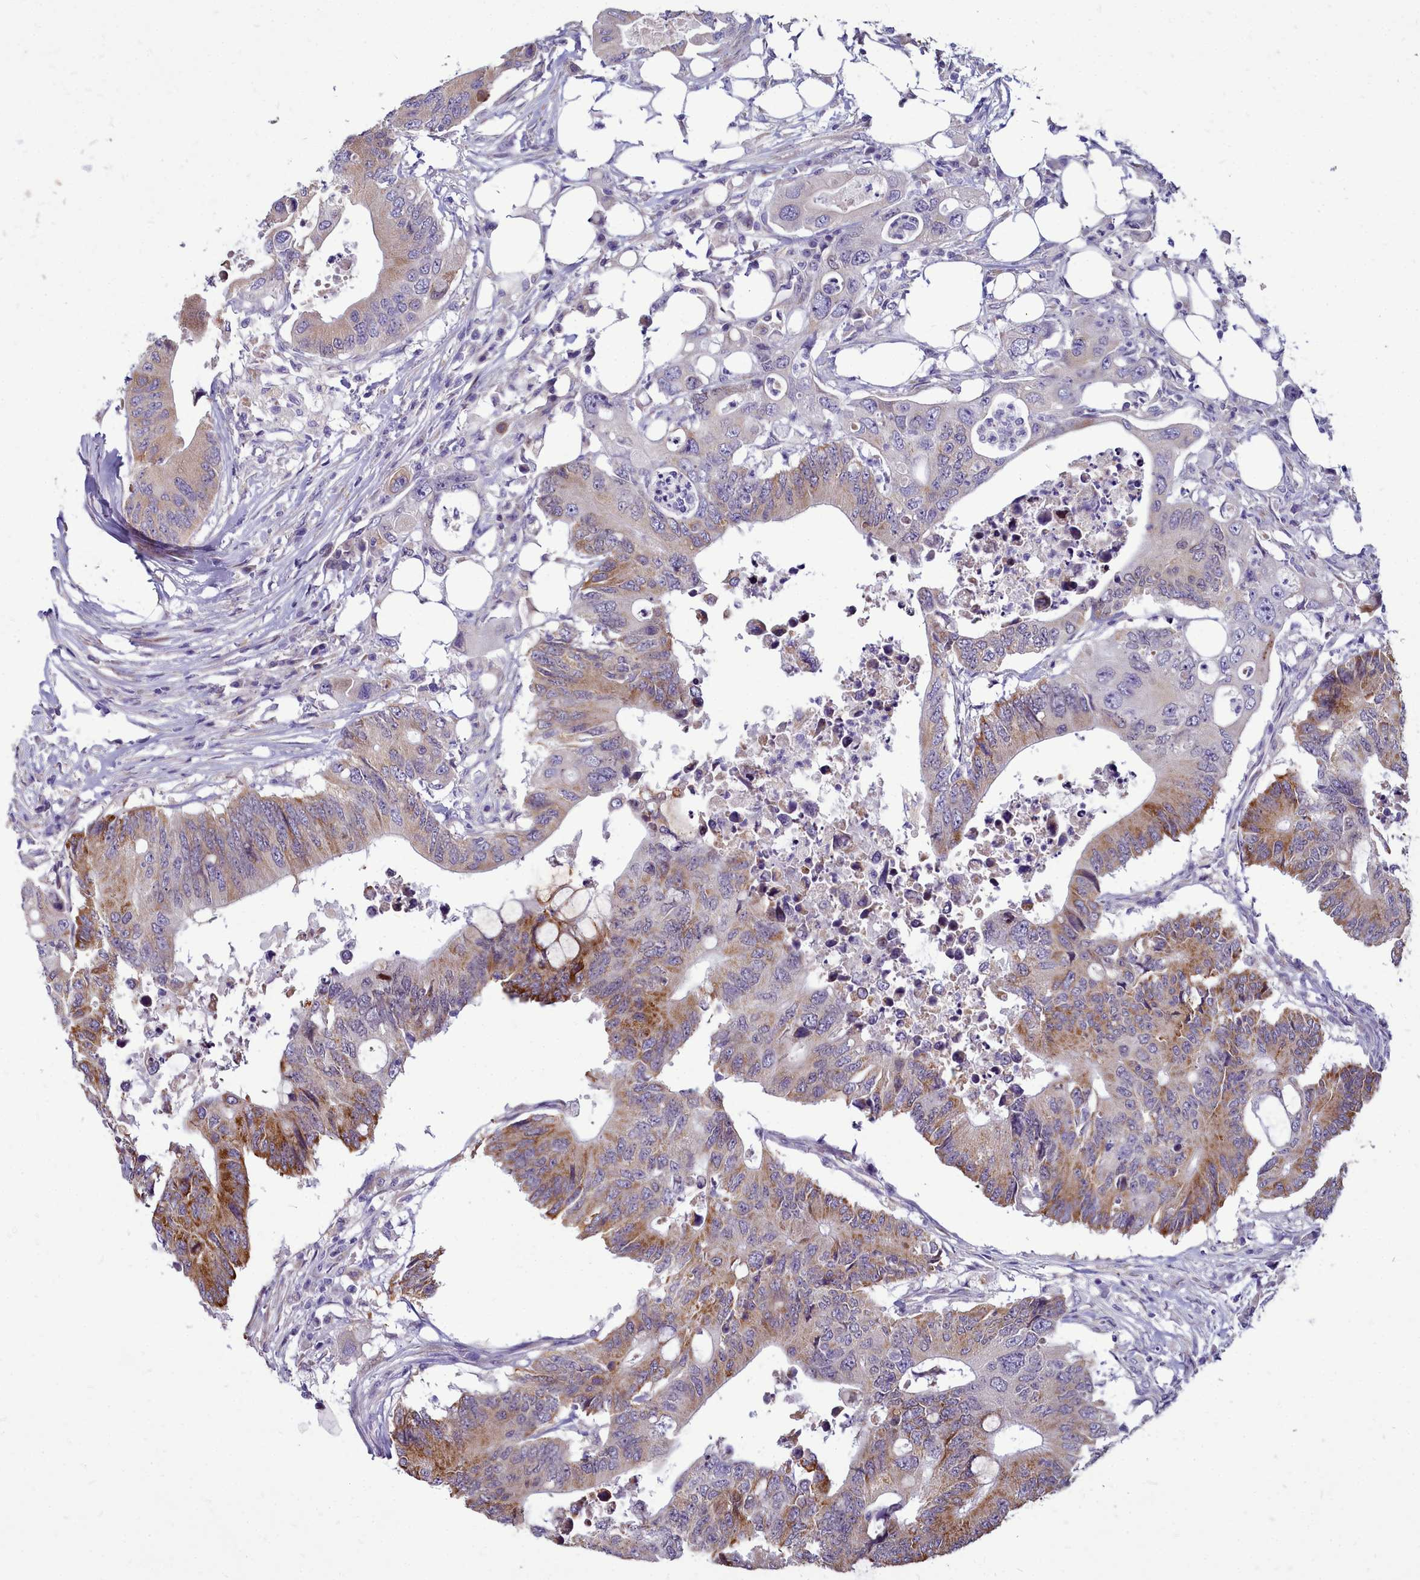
{"staining": {"intensity": "moderate", "quantity": "25%-75%", "location": "cytoplasmic/membranous"}, "tissue": "colorectal cancer", "cell_type": "Tumor cells", "image_type": "cancer", "snomed": [{"axis": "morphology", "description": "Adenocarcinoma, NOS"}, {"axis": "topography", "description": "Colon"}], "caption": "Colorectal cancer (adenocarcinoma) stained with a brown dye reveals moderate cytoplasmic/membranous positive positivity in approximately 25%-75% of tumor cells.", "gene": "SMPD4", "patient": {"sex": "male", "age": 71}}